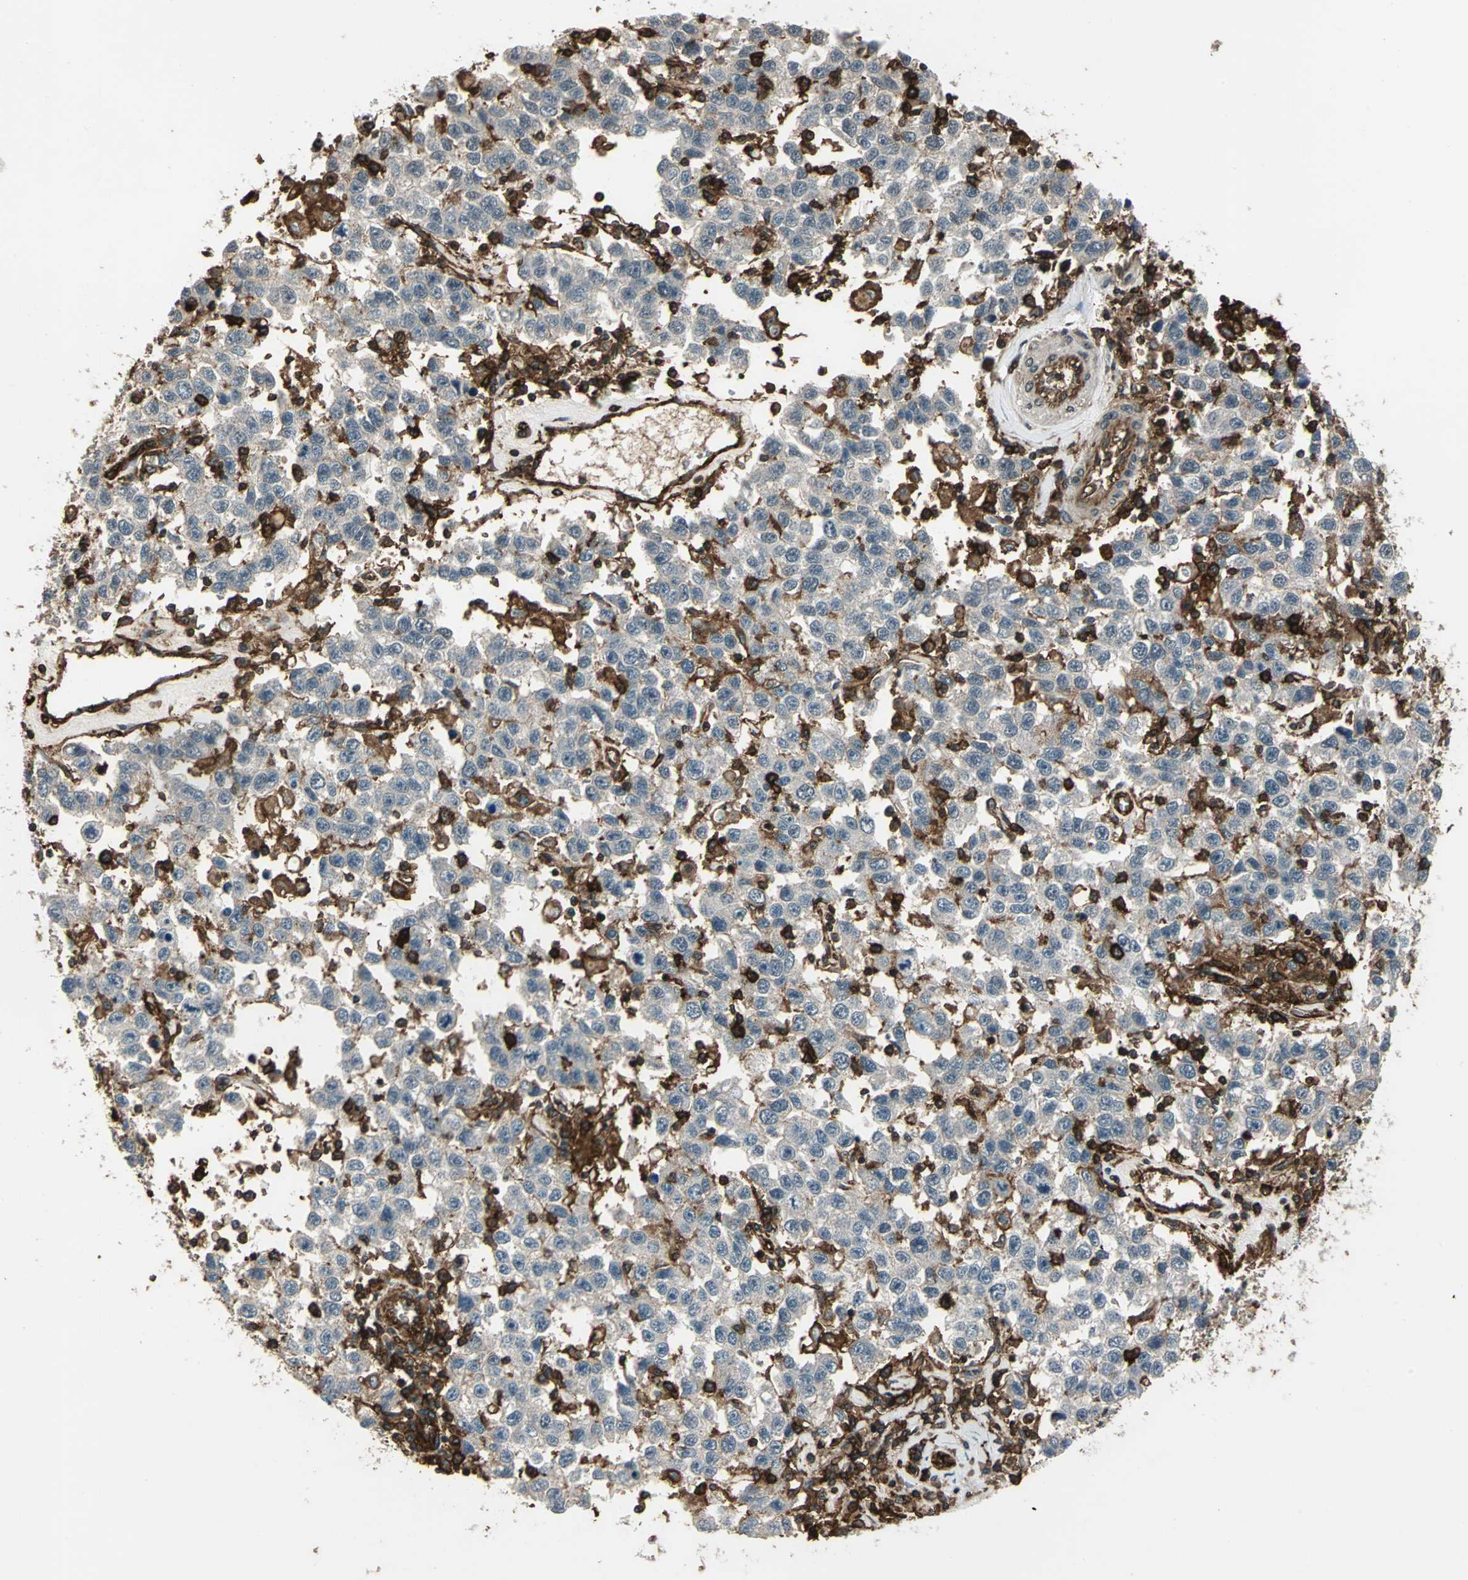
{"staining": {"intensity": "negative", "quantity": "none", "location": "none"}, "tissue": "testis cancer", "cell_type": "Tumor cells", "image_type": "cancer", "snomed": [{"axis": "morphology", "description": "Seminoma, NOS"}, {"axis": "topography", "description": "Testis"}], "caption": "High magnification brightfield microscopy of testis seminoma stained with DAB (3,3'-diaminobenzidine) (brown) and counterstained with hematoxylin (blue): tumor cells show no significant expression.", "gene": "NR2C2", "patient": {"sex": "male", "age": 41}}